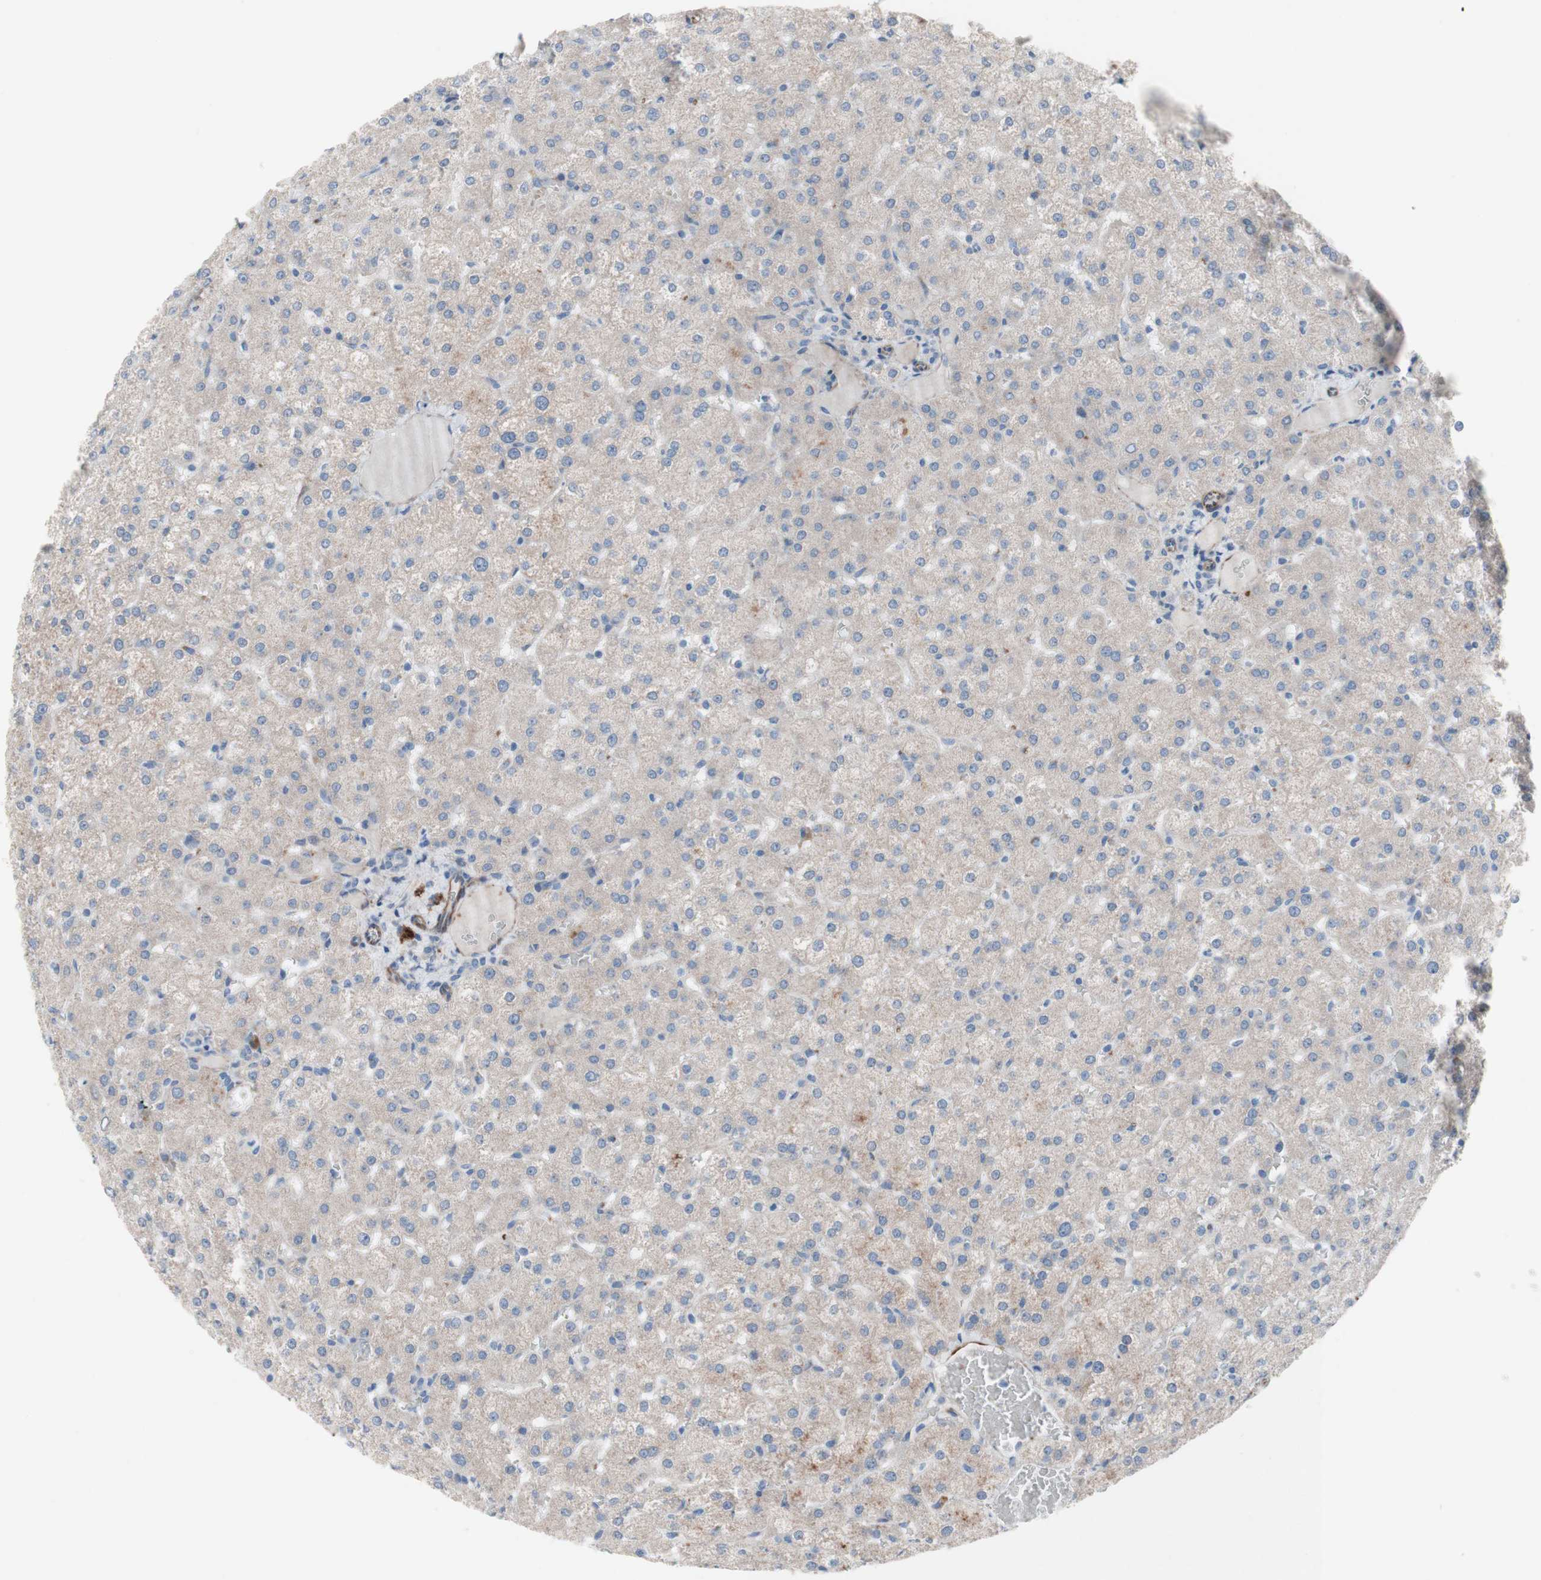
{"staining": {"intensity": "negative", "quantity": "none", "location": "none"}, "tissue": "liver", "cell_type": "Cholangiocytes", "image_type": "normal", "snomed": [{"axis": "morphology", "description": "Normal tissue, NOS"}, {"axis": "topography", "description": "Liver"}], "caption": "Immunohistochemistry photomicrograph of unremarkable liver stained for a protein (brown), which demonstrates no staining in cholangiocytes.", "gene": "AGPAT5", "patient": {"sex": "female", "age": 32}}